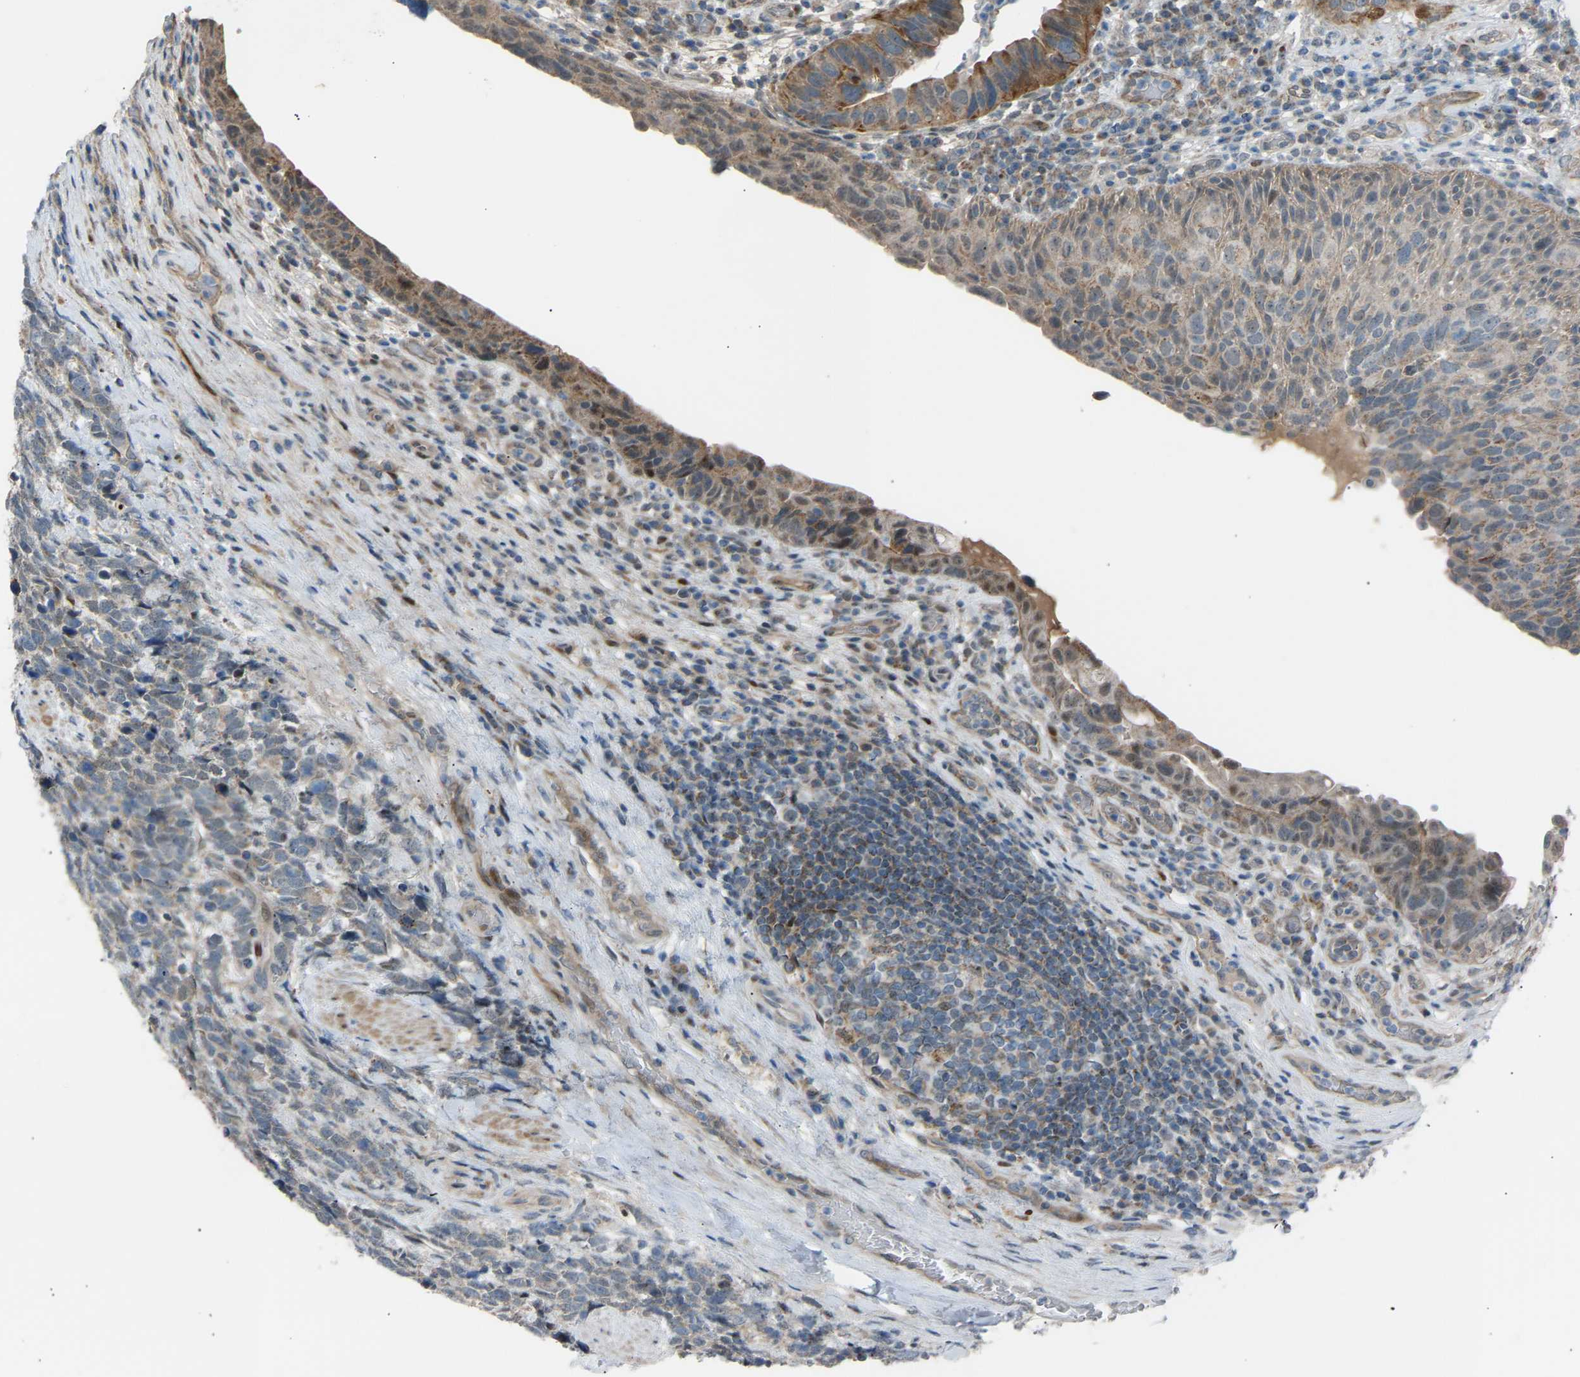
{"staining": {"intensity": "moderate", "quantity": "<25%", "location": "cytoplasmic/membranous"}, "tissue": "urothelial cancer", "cell_type": "Tumor cells", "image_type": "cancer", "snomed": [{"axis": "morphology", "description": "Urothelial carcinoma, High grade"}, {"axis": "topography", "description": "Urinary bladder"}], "caption": "Moderate cytoplasmic/membranous expression is appreciated in approximately <25% of tumor cells in high-grade urothelial carcinoma.", "gene": "VPS41", "patient": {"sex": "female", "age": 82}}